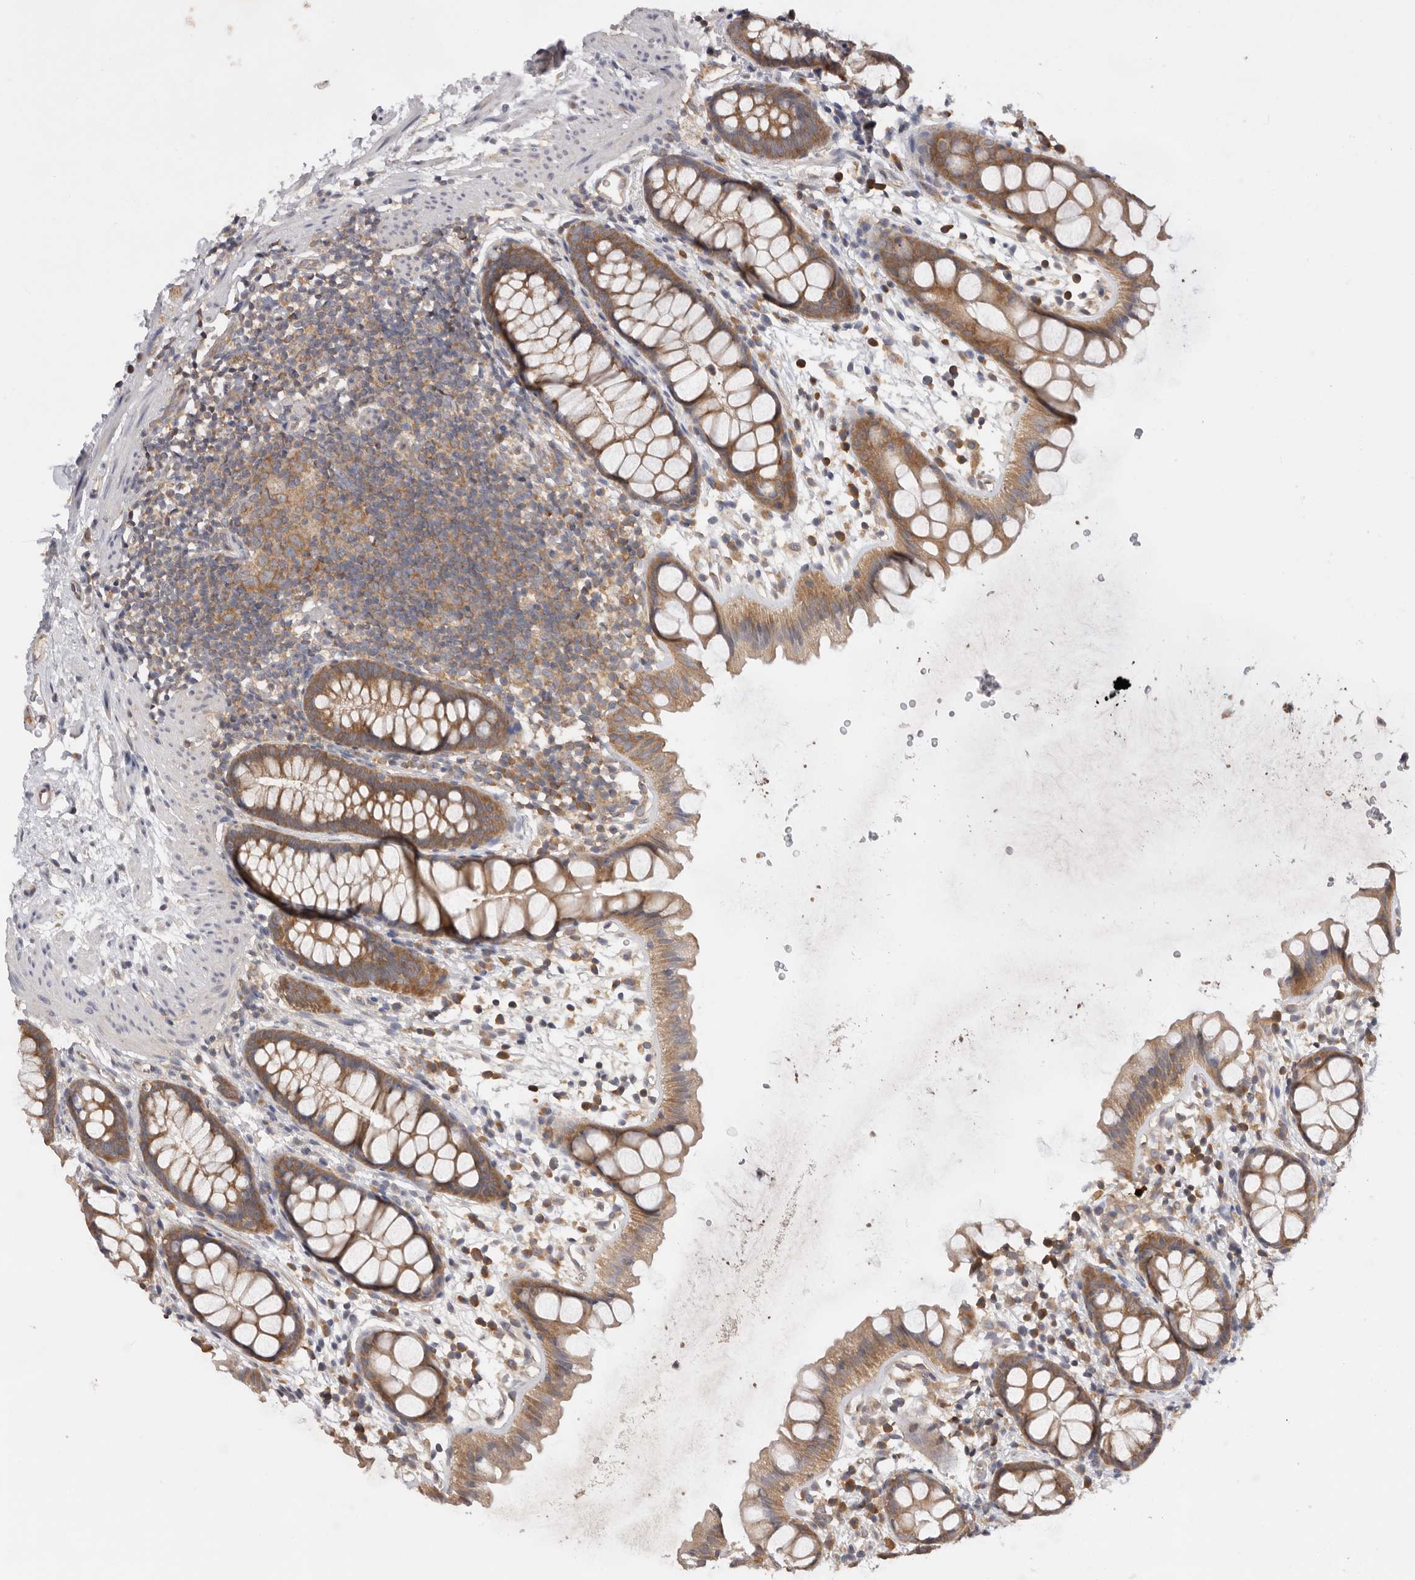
{"staining": {"intensity": "moderate", "quantity": ">75%", "location": "cytoplasmic/membranous"}, "tissue": "rectum", "cell_type": "Glandular cells", "image_type": "normal", "snomed": [{"axis": "morphology", "description": "Normal tissue, NOS"}, {"axis": "topography", "description": "Rectum"}], "caption": "The image shows staining of normal rectum, revealing moderate cytoplasmic/membranous protein expression (brown color) within glandular cells. (brown staining indicates protein expression, while blue staining denotes nuclei).", "gene": "PPP1R42", "patient": {"sex": "female", "age": 65}}